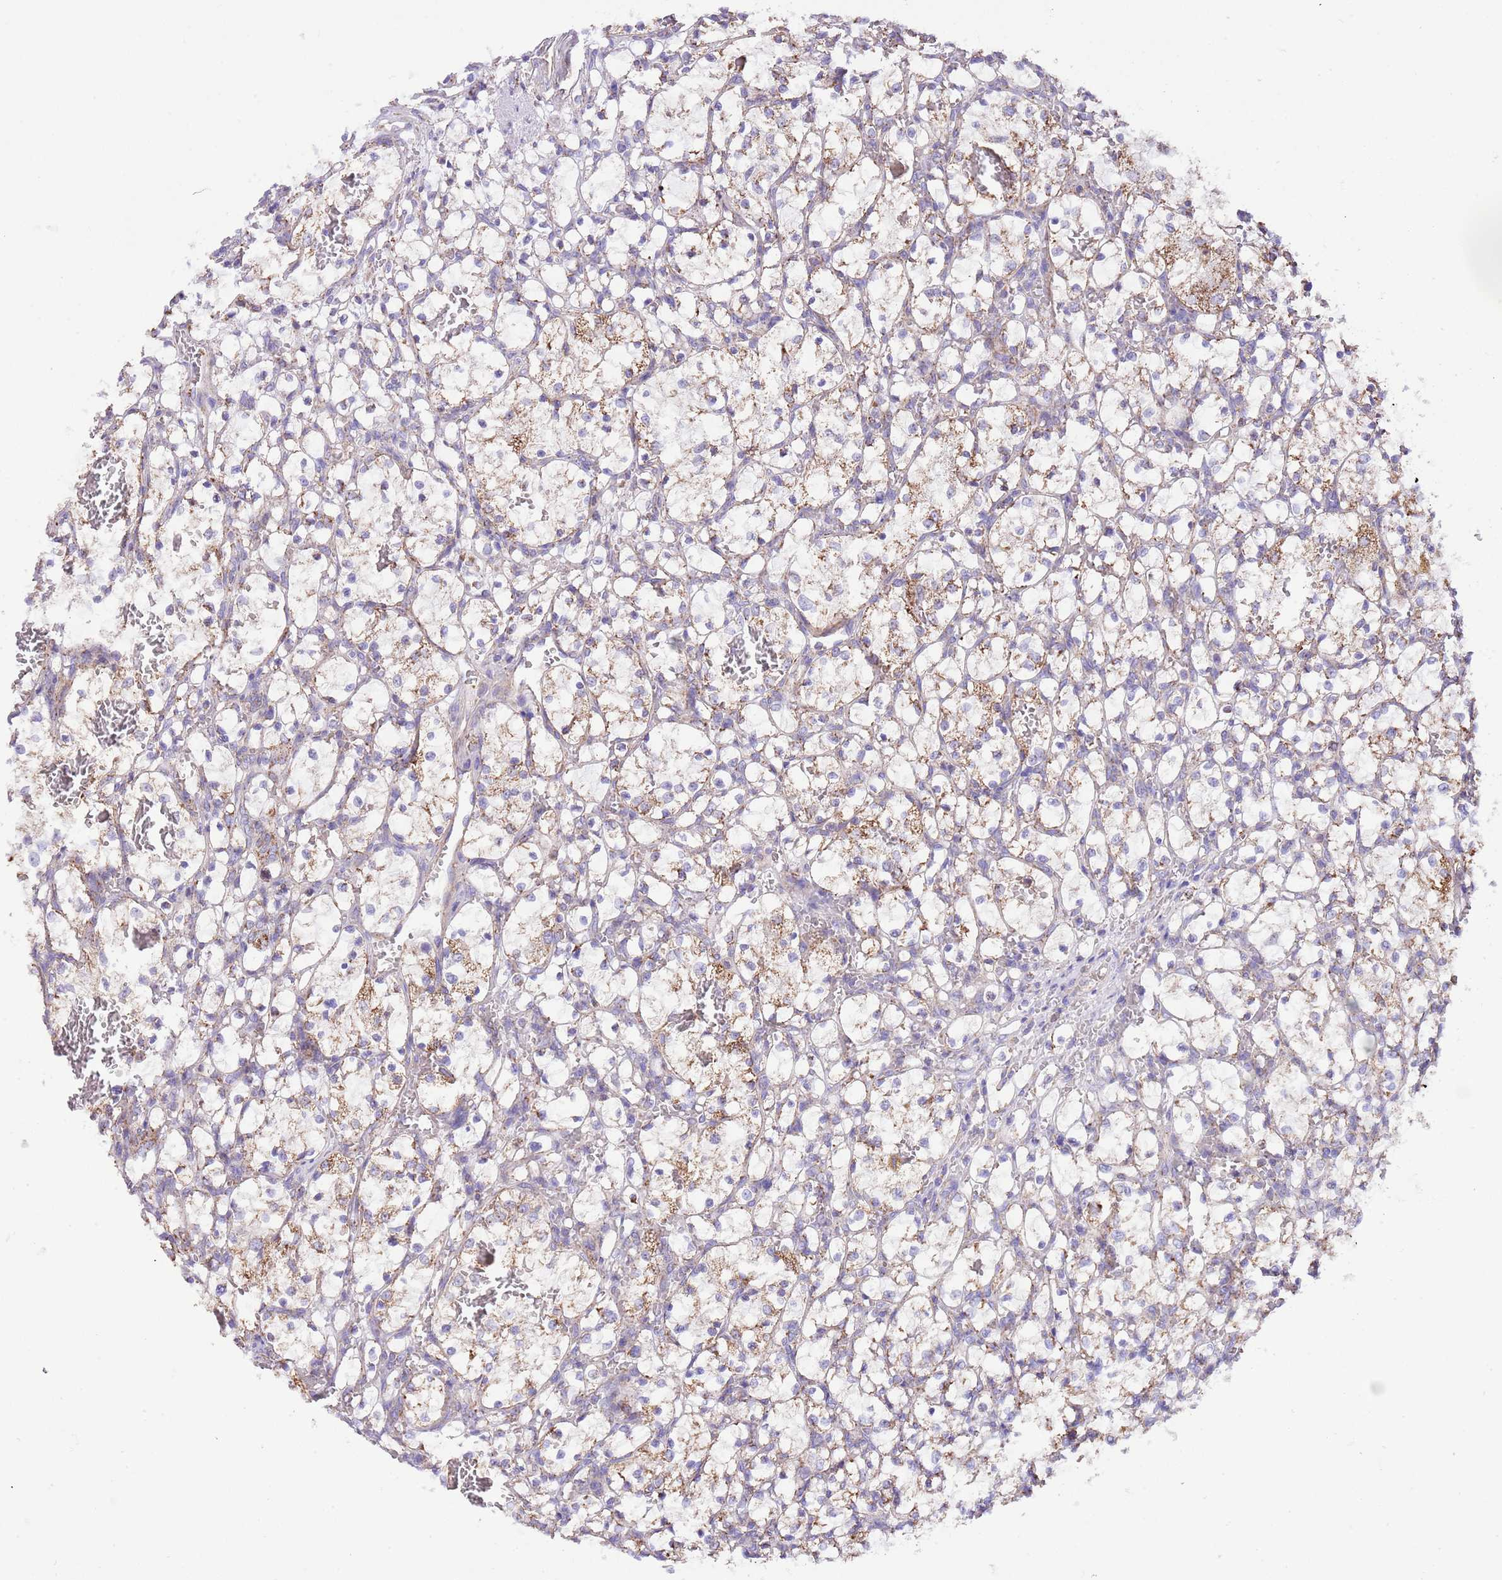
{"staining": {"intensity": "moderate", "quantity": "<25%", "location": "cytoplasmic/membranous"}, "tissue": "renal cancer", "cell_type": "Tumor cells", "image_type": "cancer", "snomed": [{"axis": "morphology", "description": "Adenocarcinoma, NOS"}, {"axis": "topography", "description": "Kidney"}], "caption": "The photomicrograph reveals immunohistochemical staining of adenocarcinoma (renal). There is moderate cytoplasmic/membranous staining is present in about <25% of tumor cells. Using DAB (3,3'-diaminobenzidine) (brown) and hematoxylin (blue) stains, captured at high magnification using brightfield microscopy.", "gene": "SS18L2", "patient": {"sex": "female", "age": 69}}